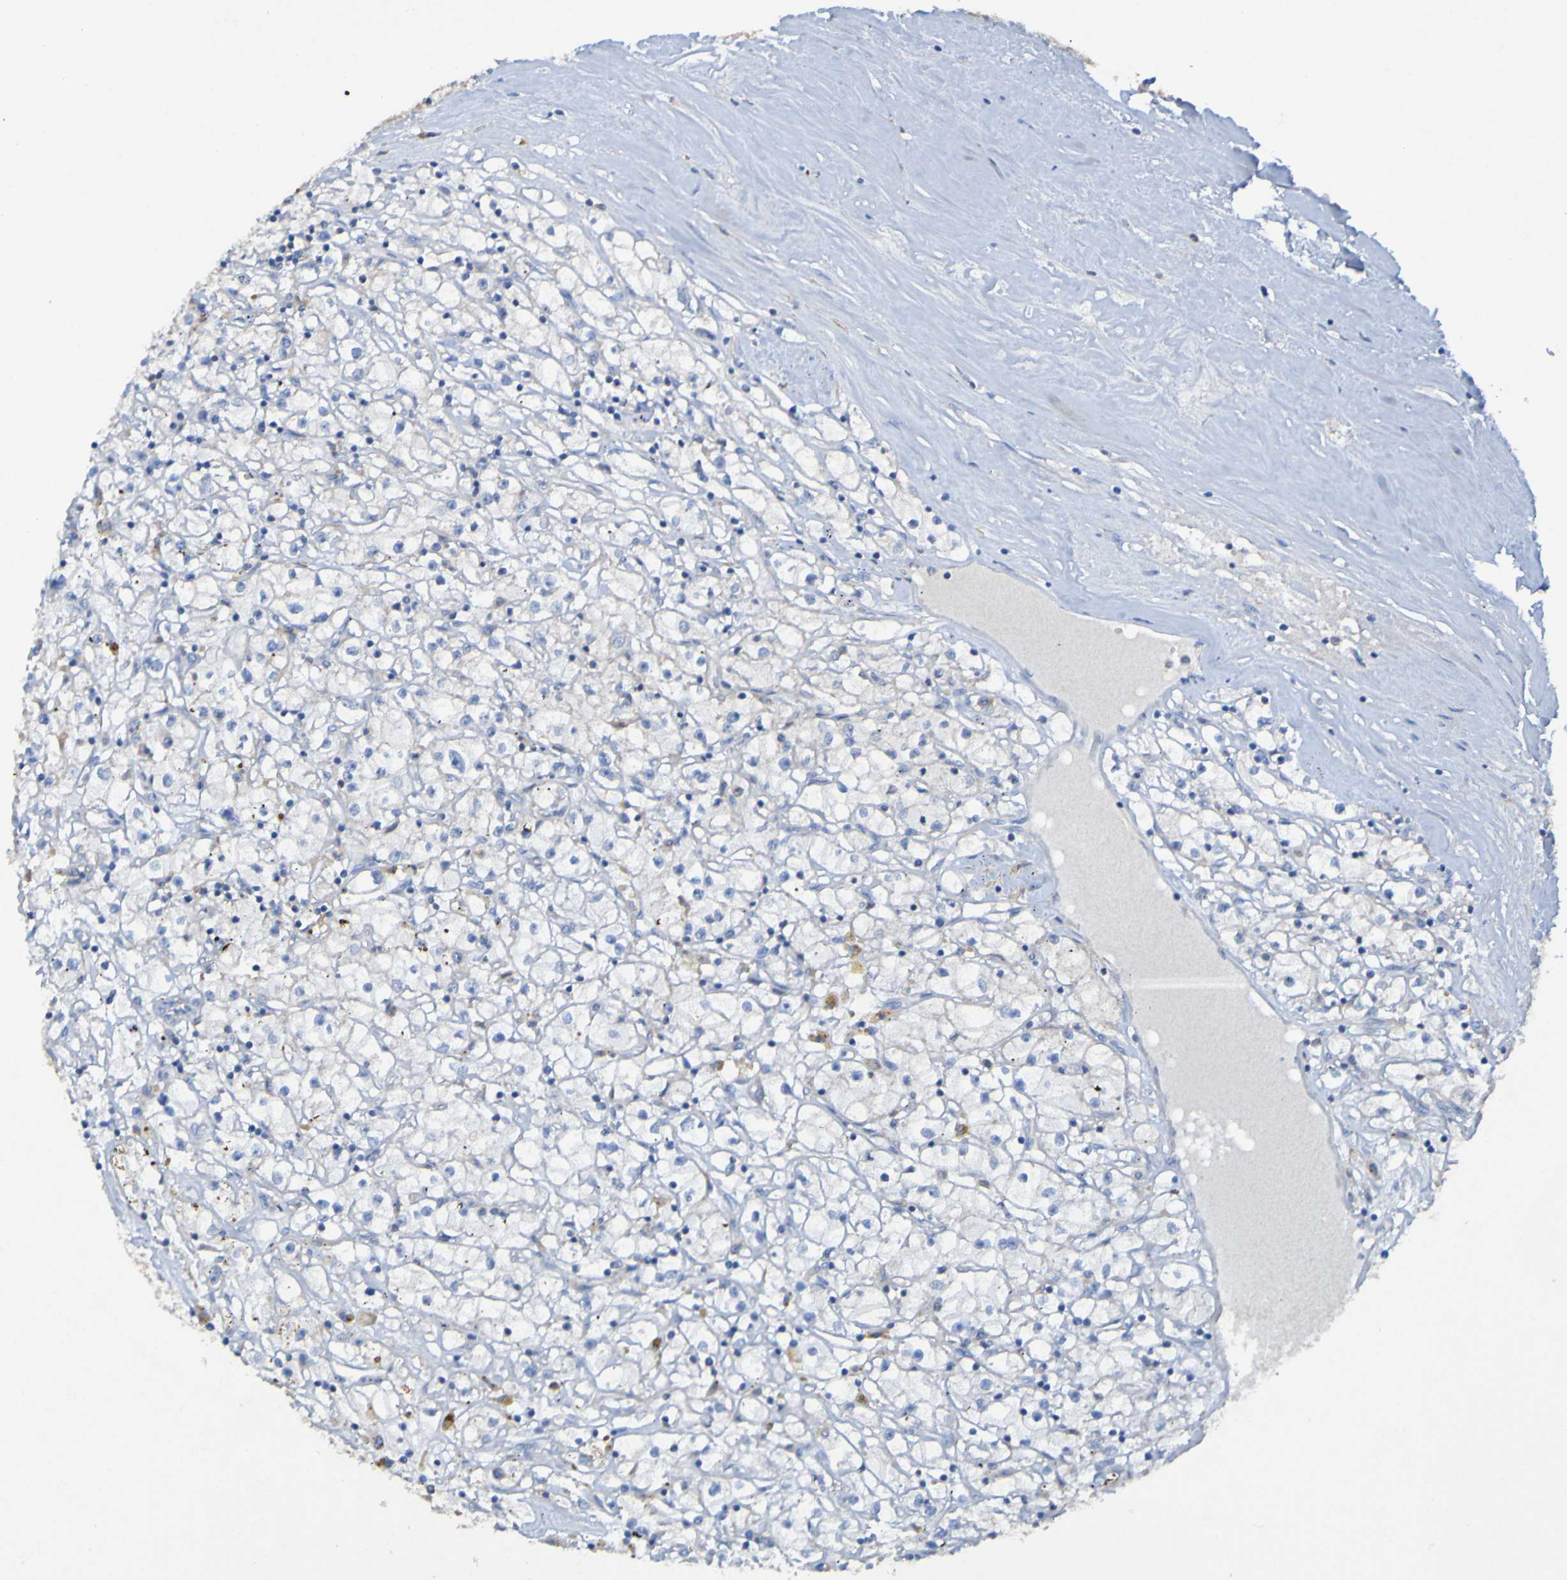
{"staining": {"intensity": "negative", "quantity": "none", "location": "none"}, "tissue": "renal cancer", "cell_type": "Tumor cells", "image_type": "cancer", "snomed": [{"axis": "morphology", "description": "Adenocarcinoma, NOS"}, {"axis": "topography", "description": "Kidney"}], "caption": "This is an IHC histopathology image of human renal cancer. There is no positivity in tumor cells.", "gene": "ARHGEF16", "patient": {"sex": "male", "age": 56}}